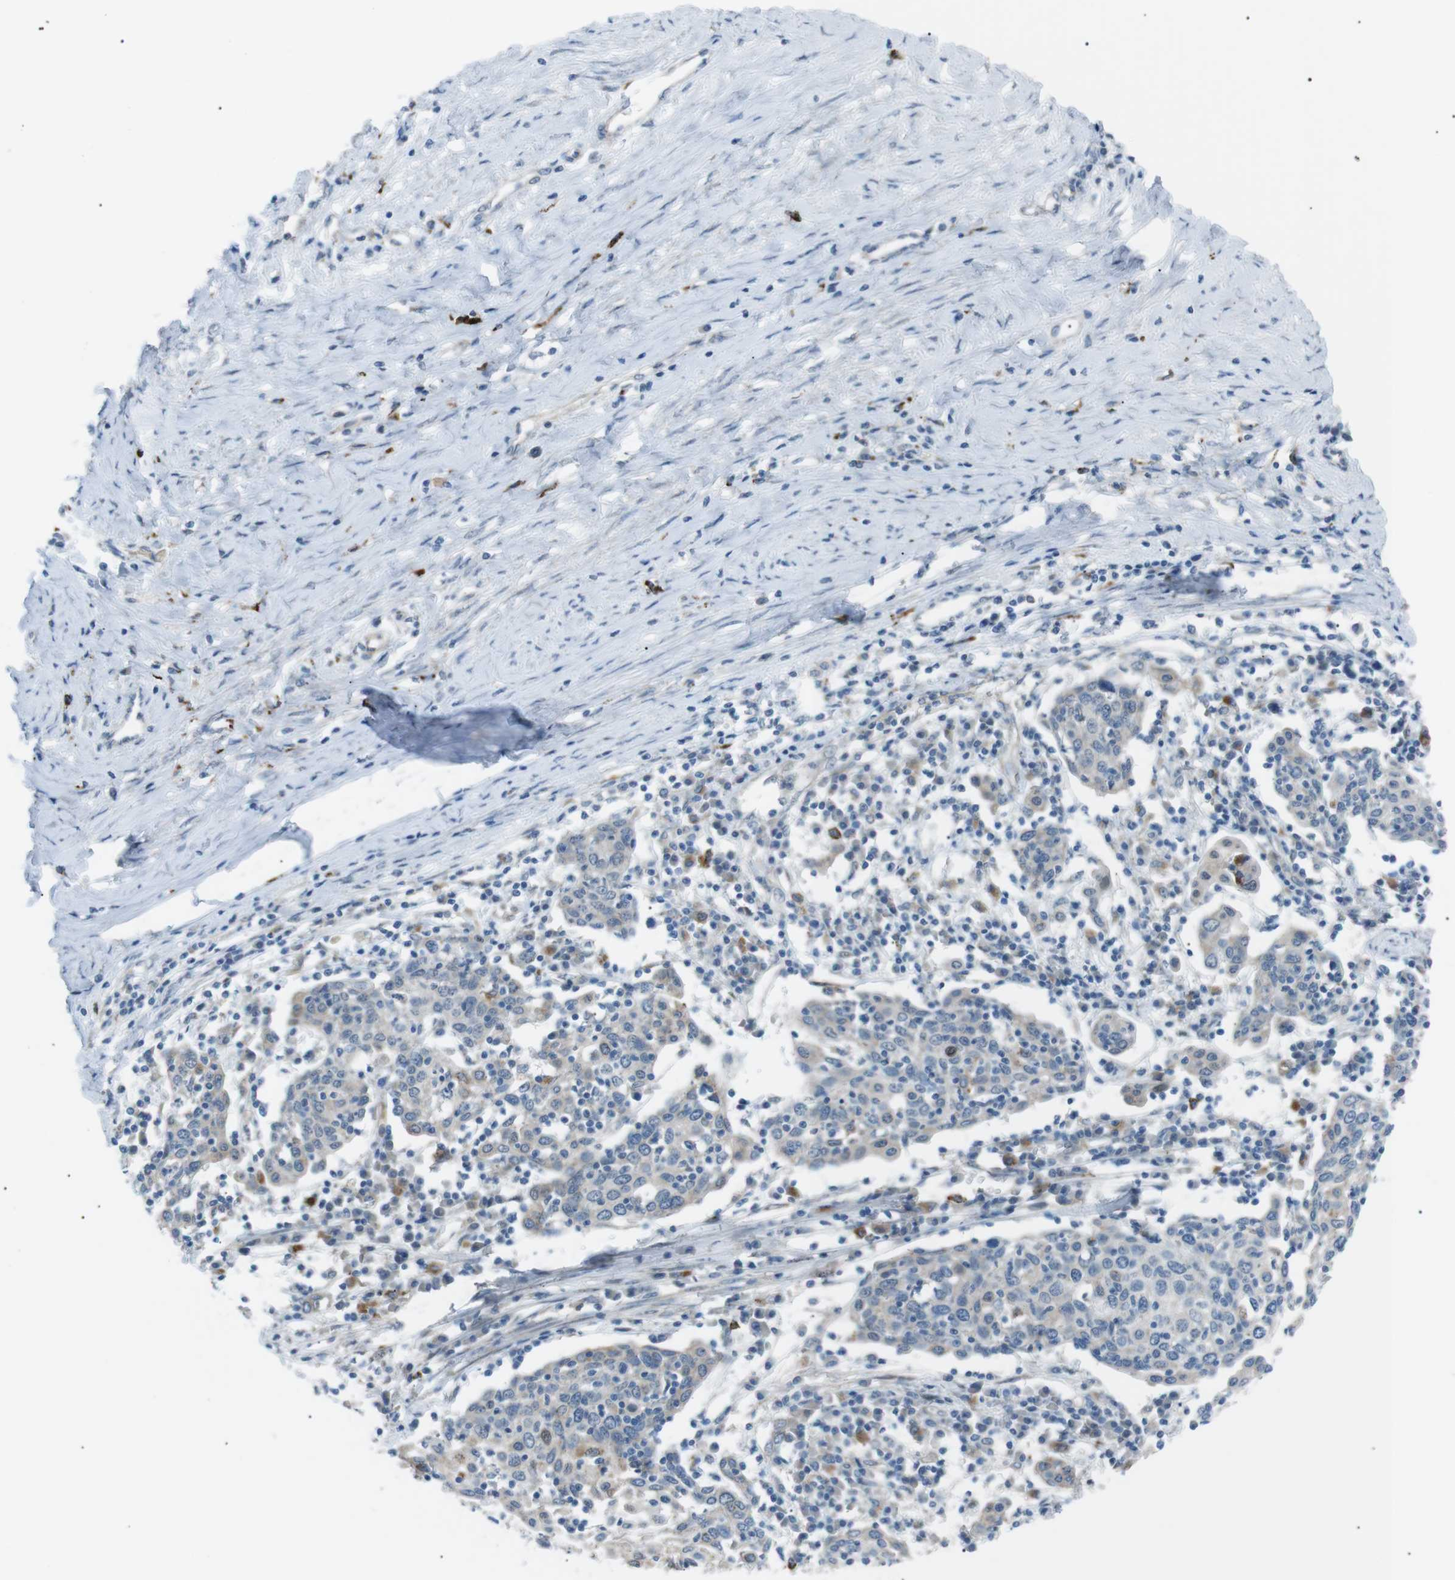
{"staining": {"intensity": "negative", "quantity": "none", "location": "none"}, "tissue": "cervical cancer", "cell_type": "Tumor cells", "image_type": "cancer", "snomed": [{"axis": "morphology", "description": "Squamous cell carcinoma, NOS"}, {"axis": "topography", "description": "Cervix"}], "caption": "This is an immunohistochemistry (IHC) image of cervical squamous cell carcinoma. There is no staining in tumor cells.", "gene": "B4GALNT2", "patient": {"sex": "female", "age": 40}}